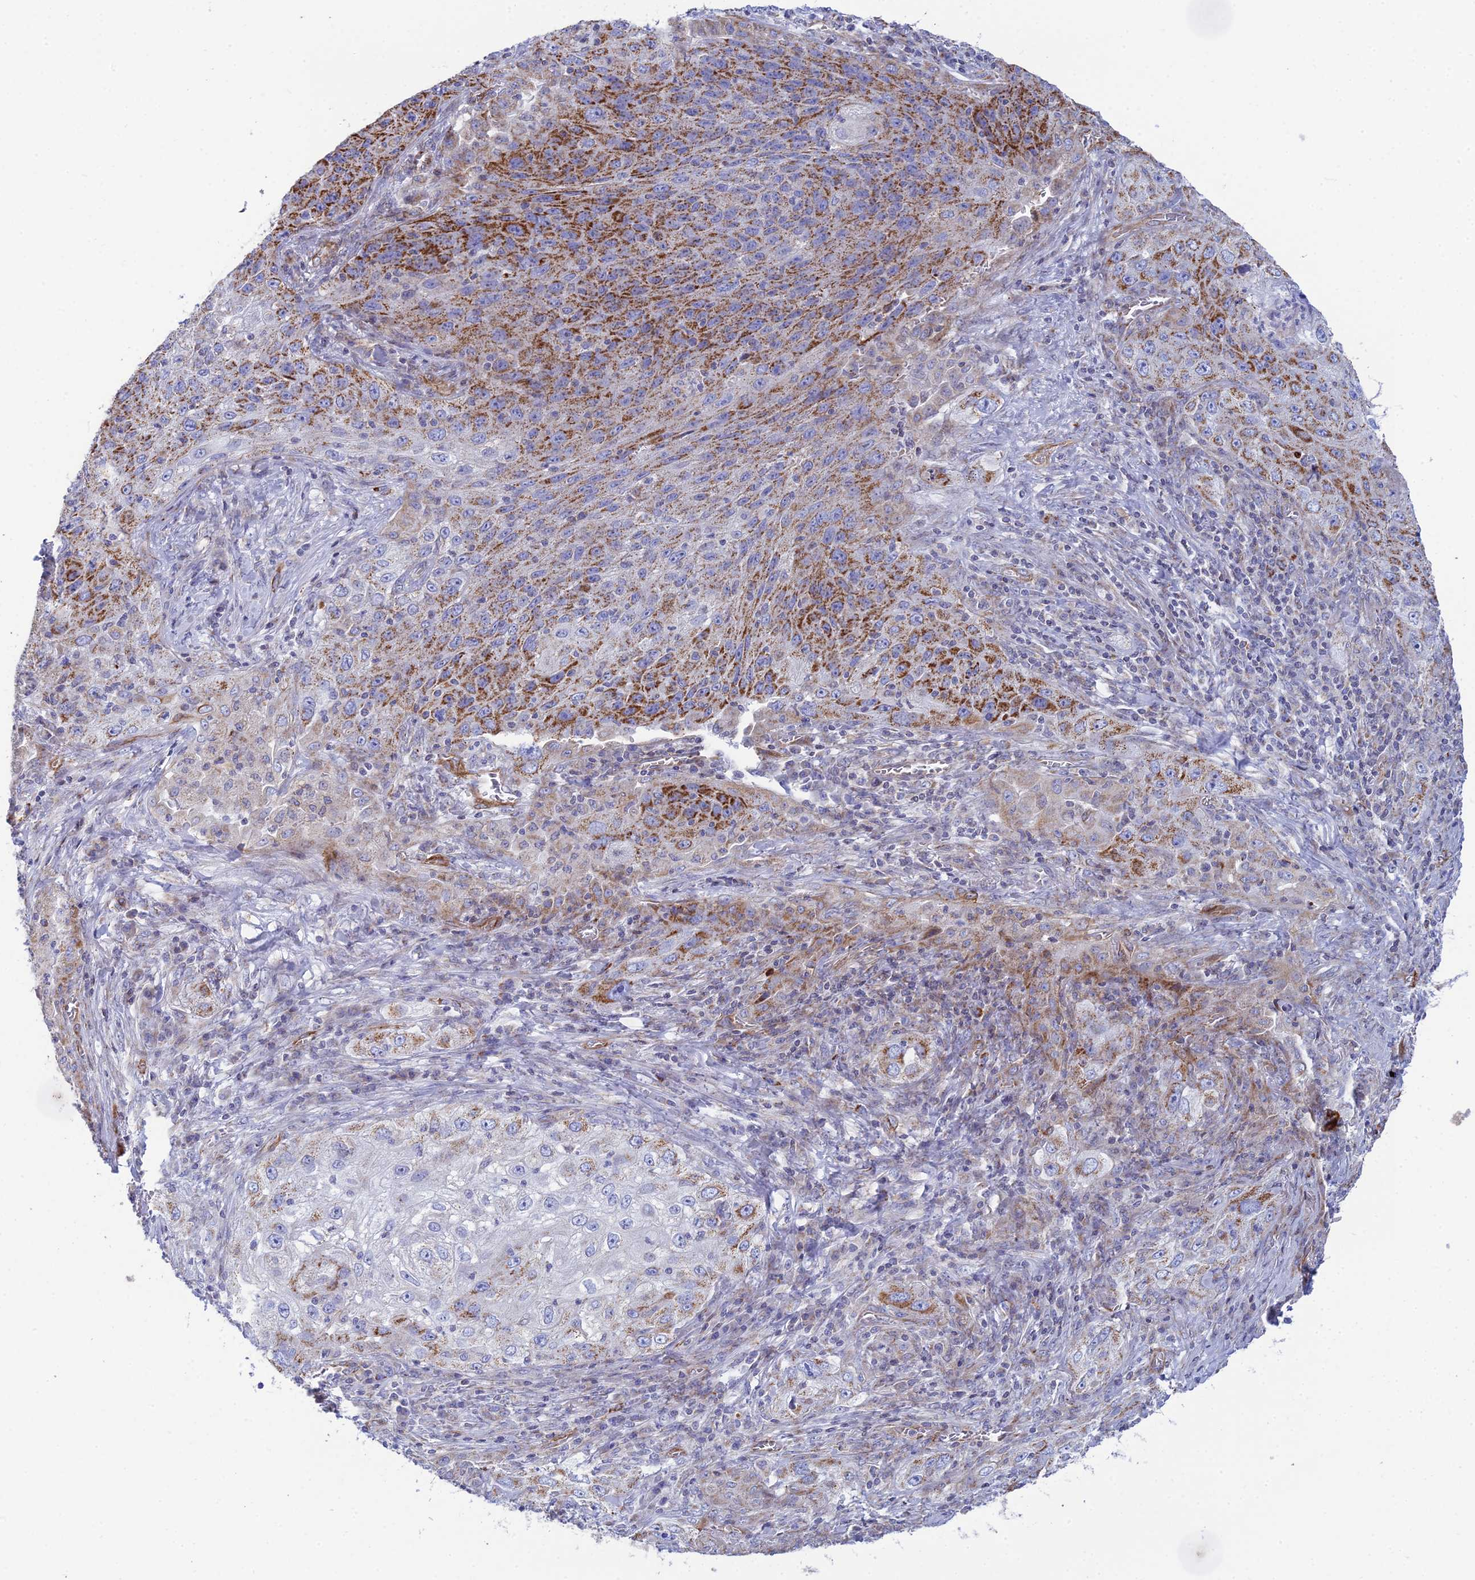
{"staining": {"intensity": "strong", "quantity": "25%-75%", "location": "cytoplasmic/membranous"}, "tissue": "lung cancer", "cell_type": "Tumor cells", "image_type": "cancer", "snomed": [{"axis": "morphology", "description": "Squamous cell carcinoma, NOS"}, {"axis": "topography", "description": "Lung"}], "caption": "Human squamous cell carcinoma (lung) stained with a brown dye reveals strong cytoplasmic/membranous positive expression in about 25%-75% of tumor cells.", "gene": "CSPG4", "patient": {"sex": "female", "age": 69}}